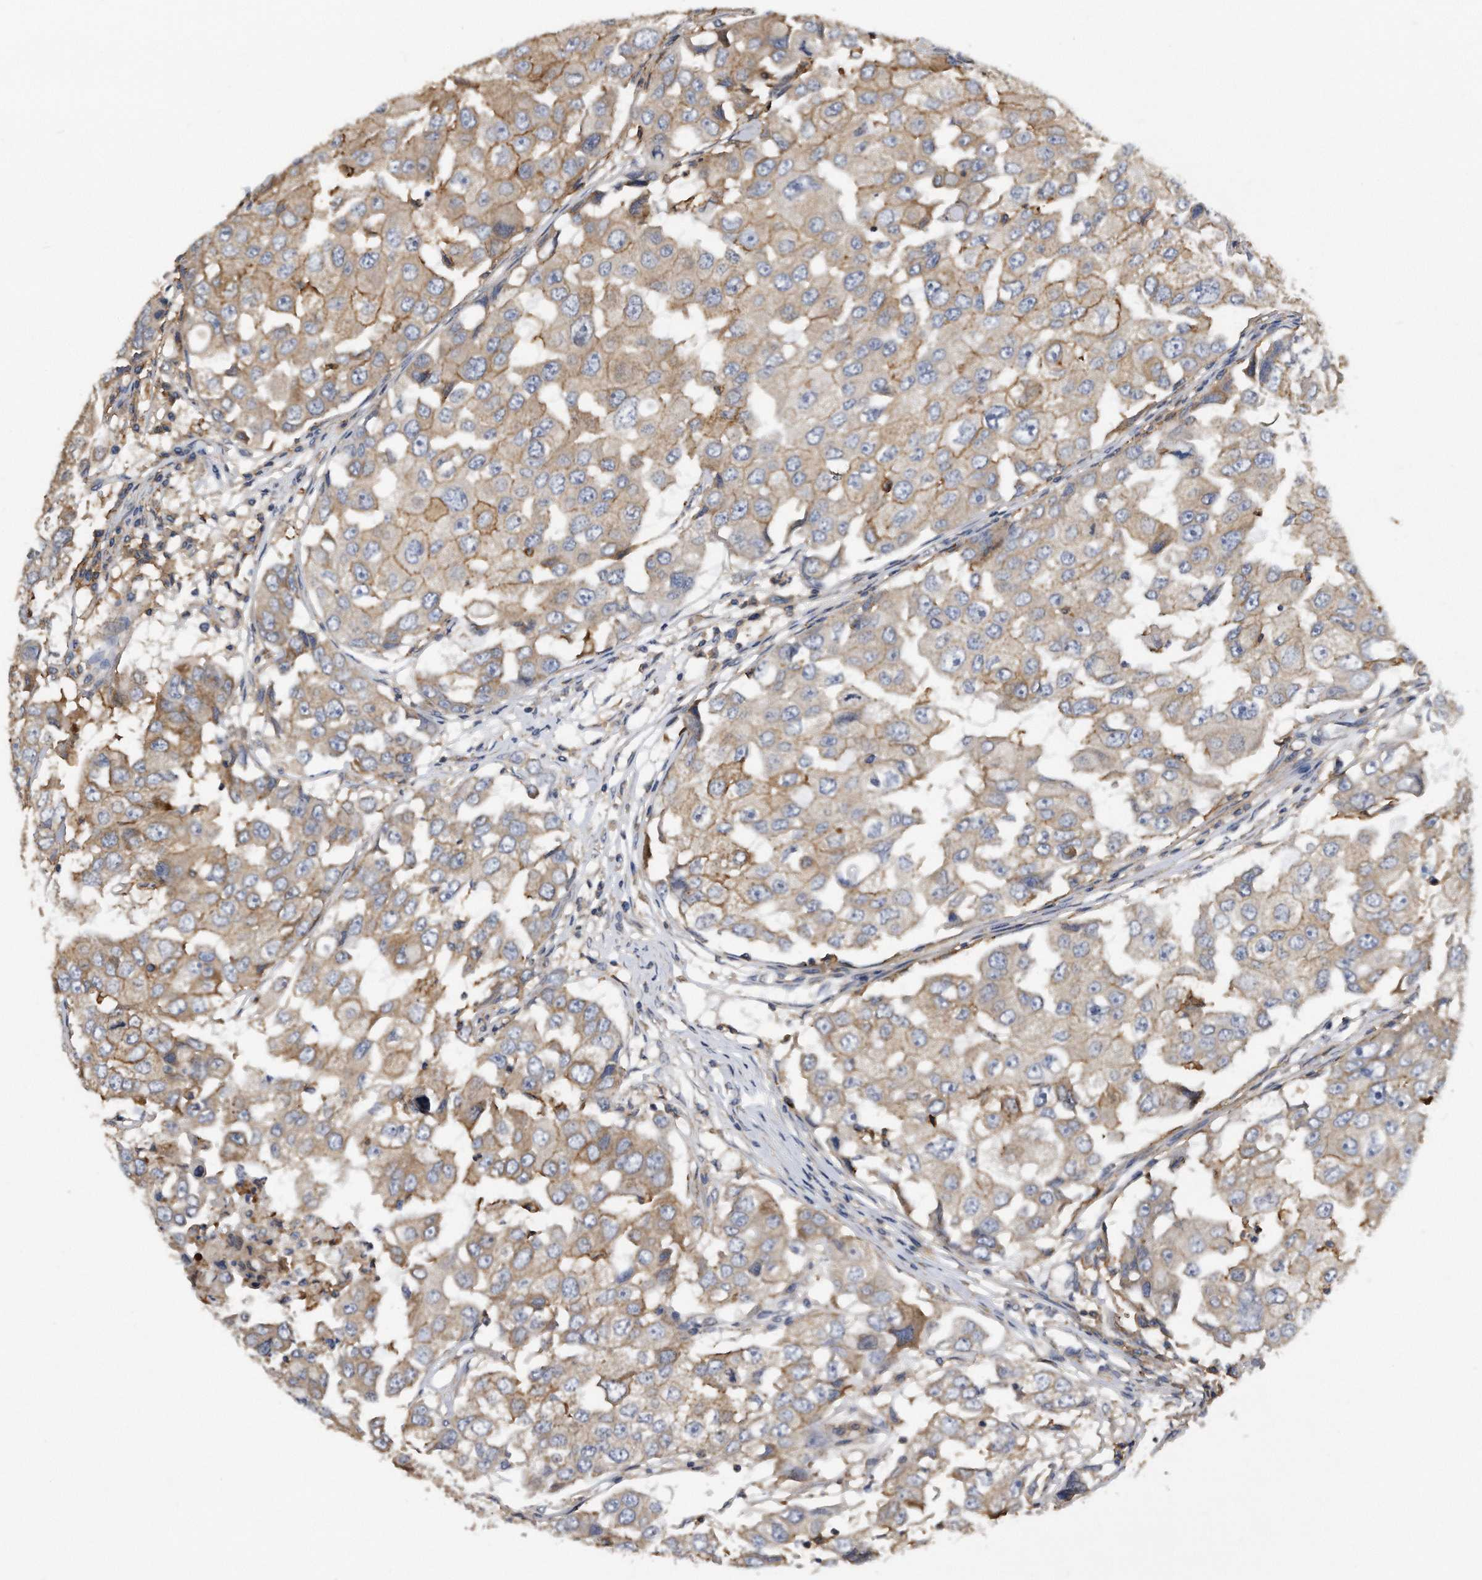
{"staining": {"intensity": "weak", "quantity": ">75%", "location": "cytoplasmic/membranous"}, "tissue": "breast cancer", "cell_type": "Tumor cells", "image_type": "cancer", "snomed": [{"axis": "morphology", "description": "Duct carcinoma"}, {"axis": "topography", "description": "Breast"}], "caption": "Immunohistochemistry (DAB (3,3'-diaminobenzidine)) staining of human breast cancer (intraductal carcinoma) reveals weak cytoplasmic/membranous protein positivity in about >75% of tumor cells.", "gene": "ATG5", "patient": {"sex": "female", "age": 27}}